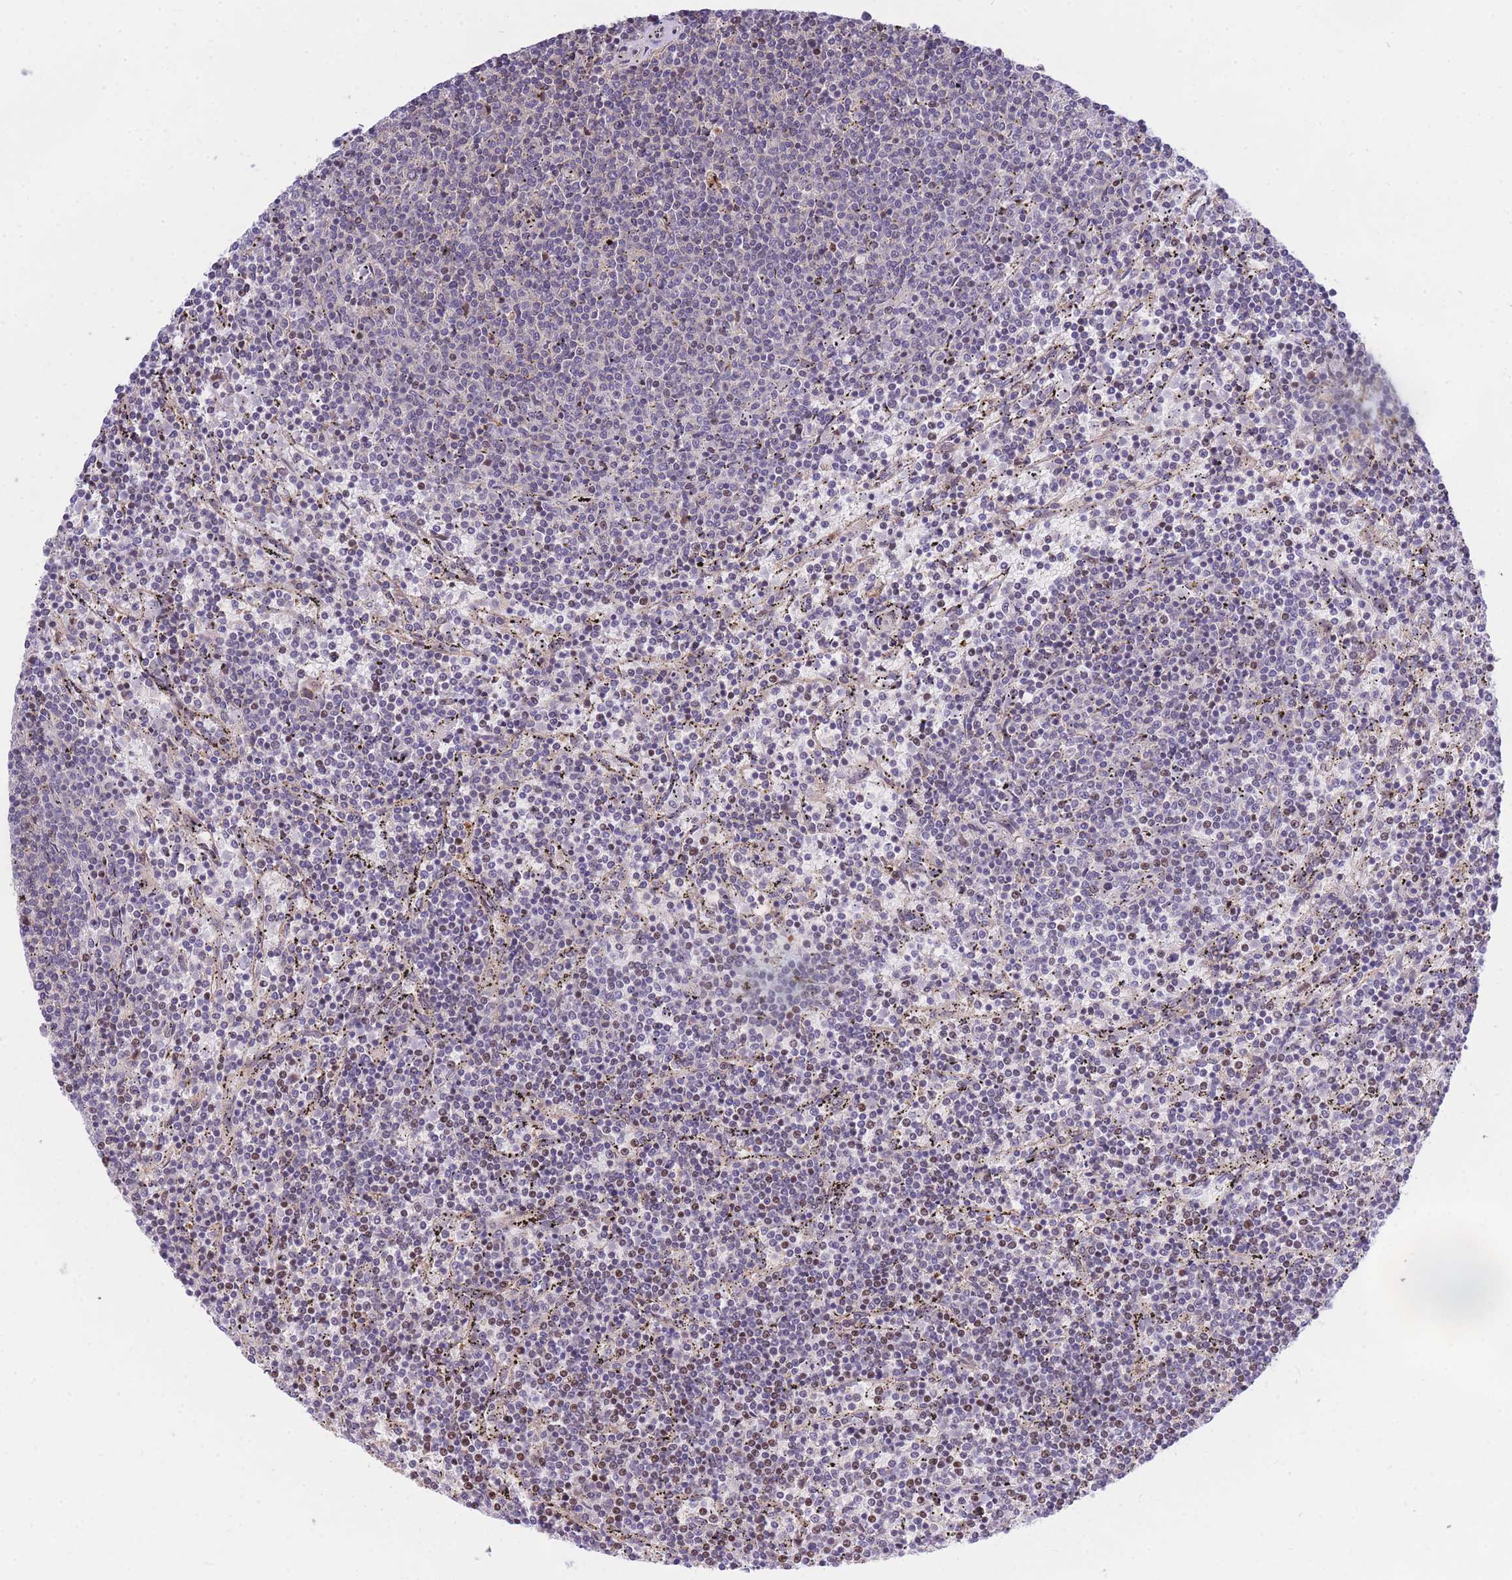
{"staining": {"intensity": "moderate", "quantity": "<25%", "location": "nuclear"}, "tissue": "lymphoma", "cell_type": "Tumor cells", "image_type": "cancer", "snomed": [{"axis": "morphology", "description": "Malignant lymphoma, non-Hodgkin's type, Low grade"}, {"axis": "topography", "description": "Spleen"}], "caption": "DAB (3,3'-diaminobenzidine) immunohistochemical staining of low-grade malignant lymphoma, non-Hodgkin's type displays moderate nuclear protein staining in about <25% of tumor cells.", "gene": "CRACD", "patient": {"sex": "female", "age": 50}}